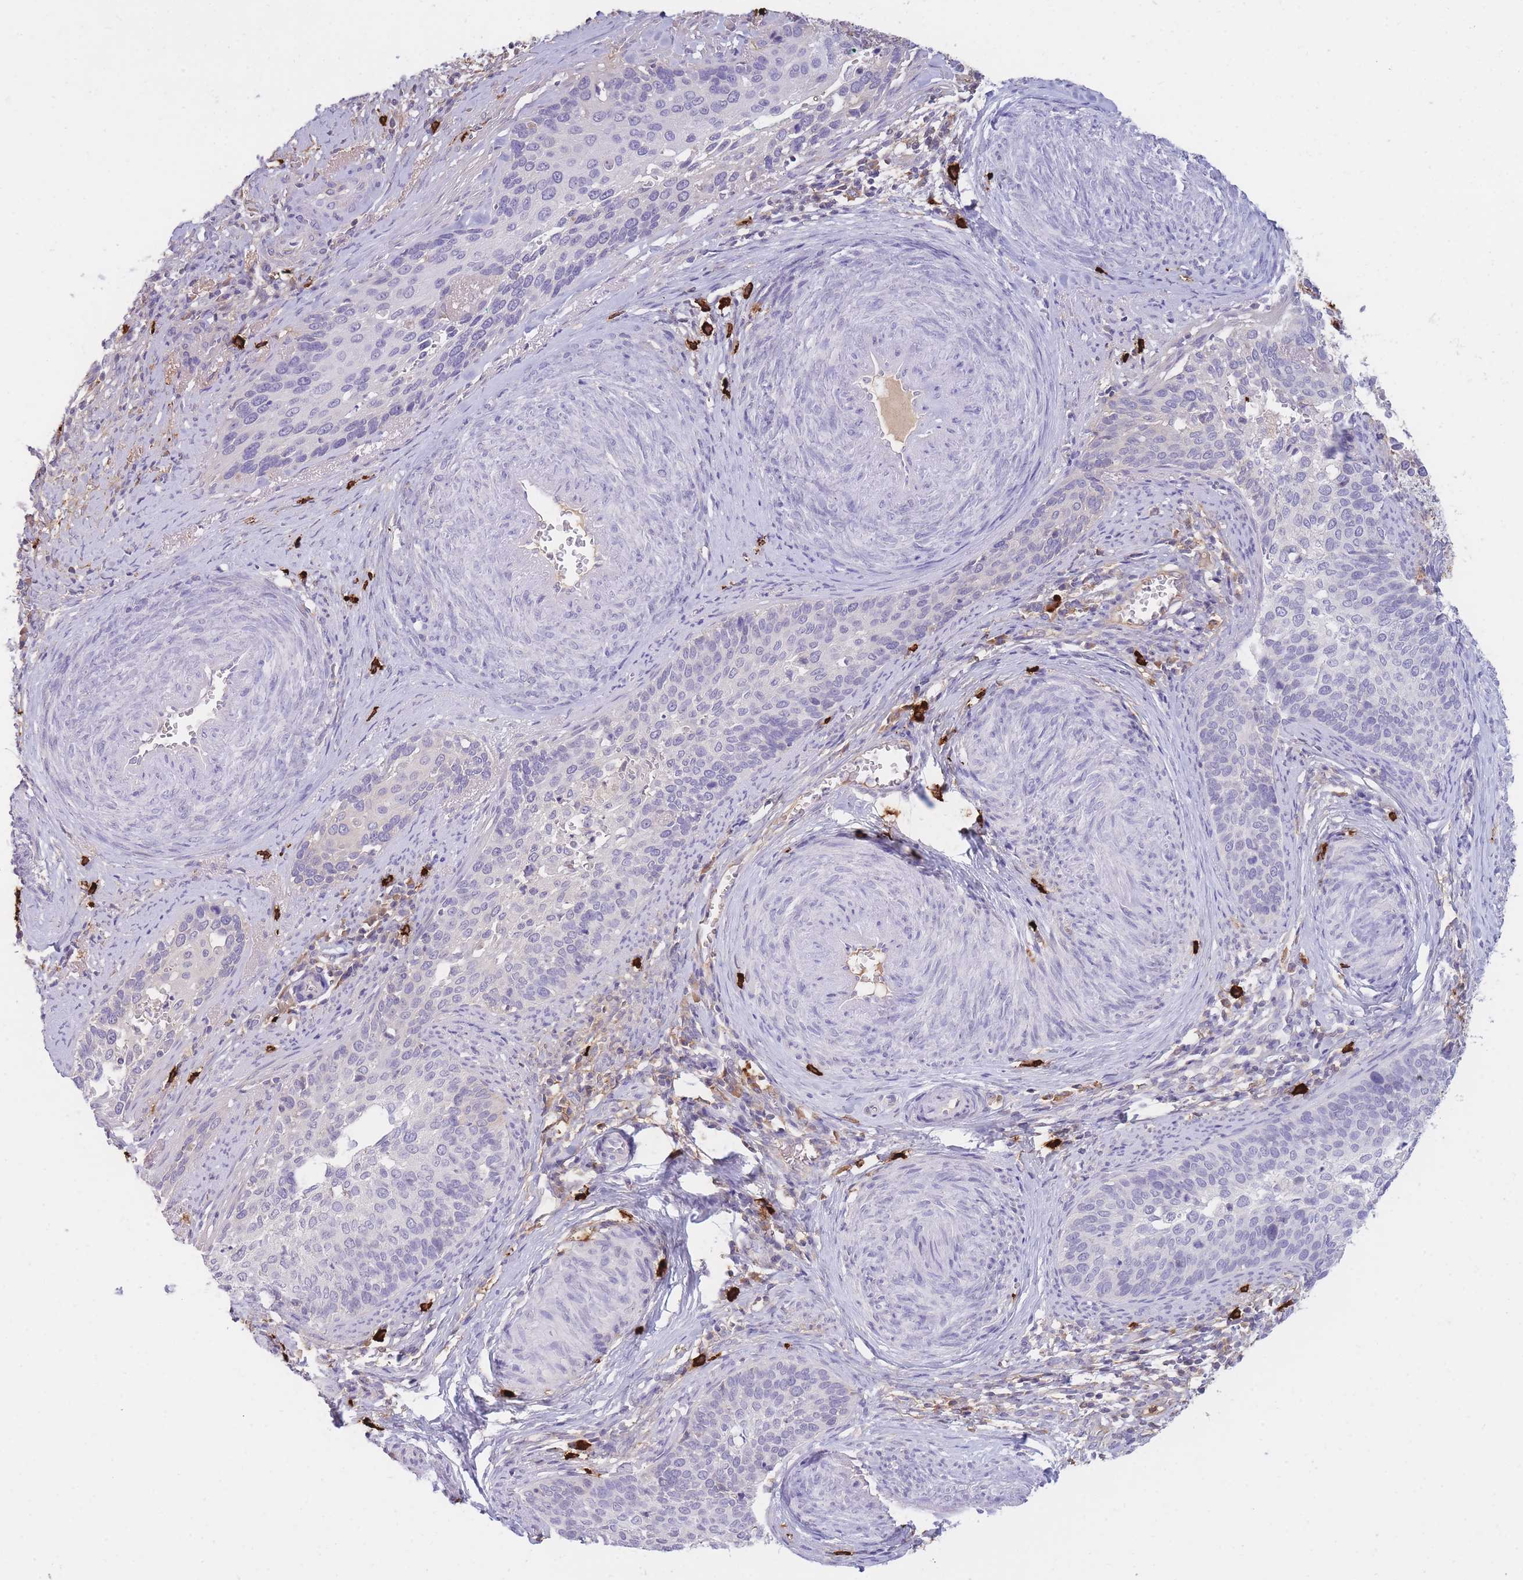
{"staining": {"intensity": "negative", "quantity": "none", "location": "none"}, "tissue": "cervical cancer", "cell_type": "Tumor cells", "image_type": "cancer", "snomed": [{"axis": "morphology", "description": "Squamous cell carcinoma, NOS"}, {"axis": "topography", "description": "Cervix"}], "caption": "Tumor cells are negative for protein expression in human cervical squamous cell carcinoma. The staining is performed using DAB brown chromogen with nuclei counter-stained in using hematoxylin.", "gene": "TPSD1", "patient": {"sex": "female", "age": 44}}